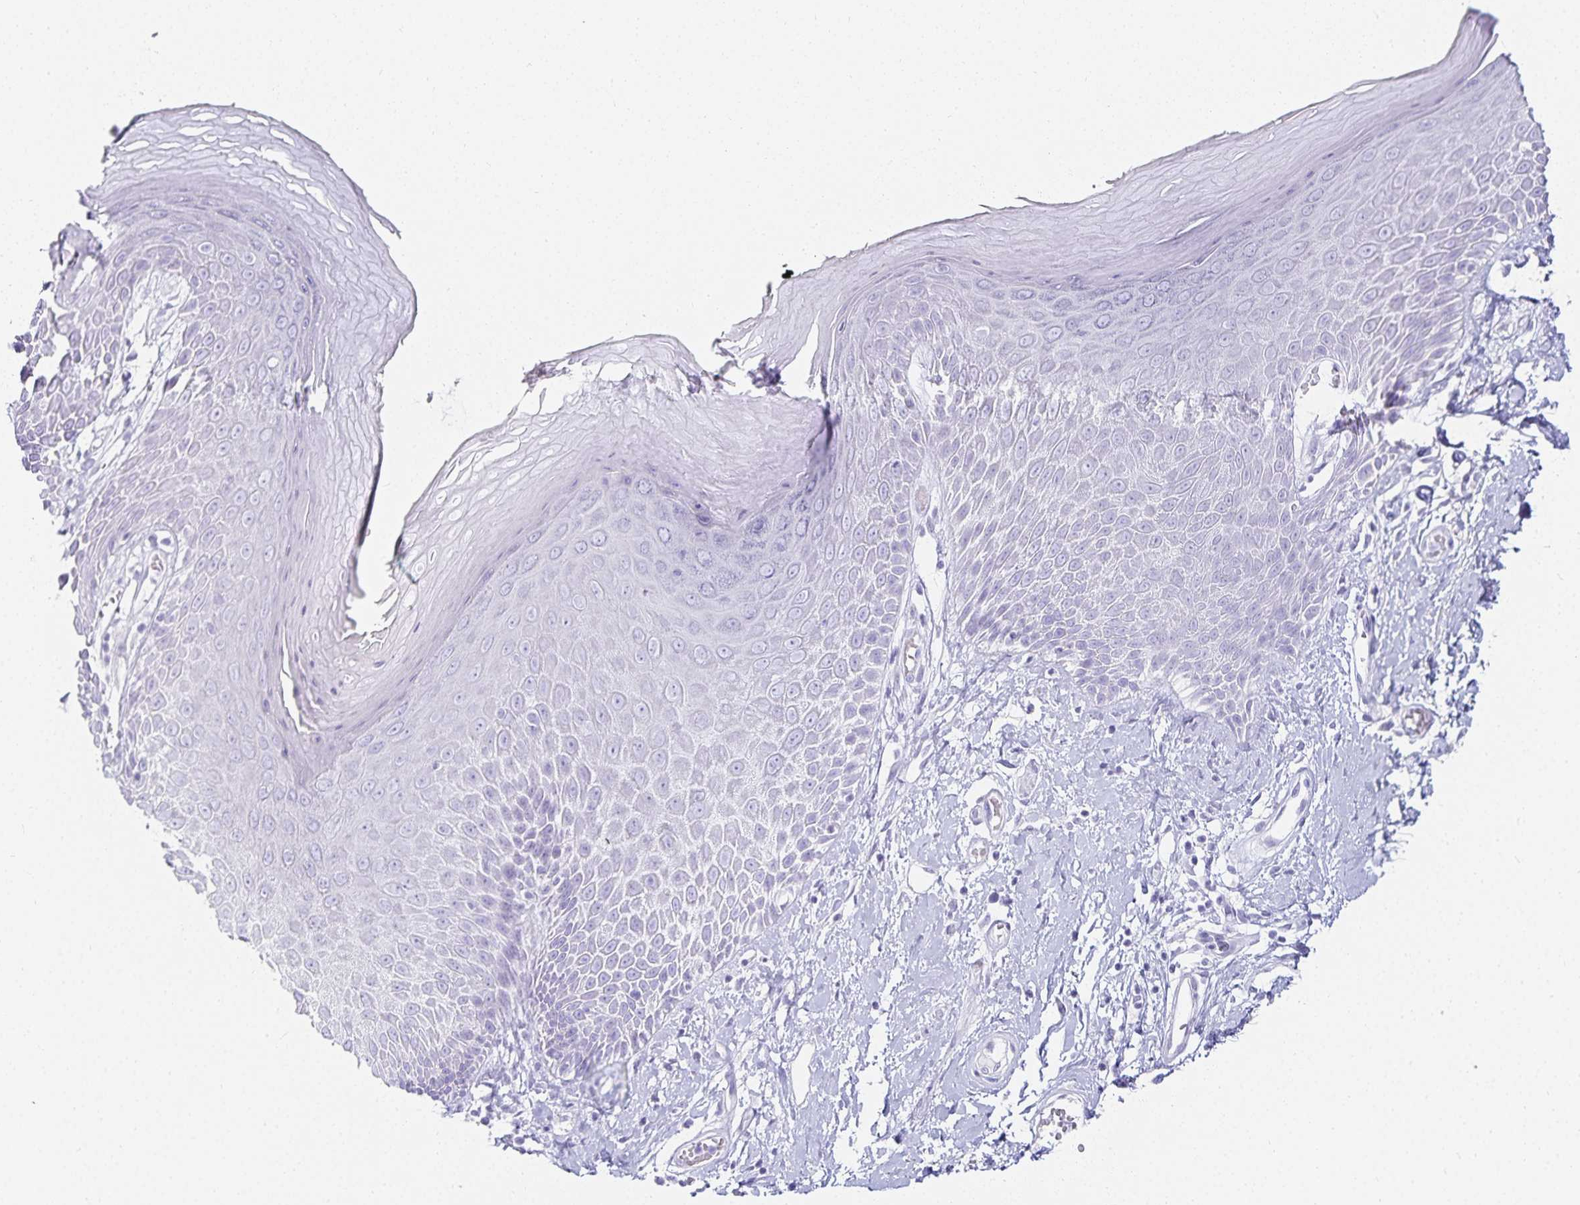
{"staining": {"intensity": "negative", "quantity": "none", "location": "none"}, "tissue": "skin", "cell_type": "Epidermal cells", "image_type": "normal", "snomed": [{"axis": "morphology", "description": "Normal tissue, NOS"}, {"axis": "topography", "description": "Anal"}, {"axis": "topography", "description": "Peripheral nerve tissue"}], "caption": "Immunohistochemical staining of normal human skin shows no significant expression in epidermal cells.", "gene": "GP2", "patient": {"sex": "male", "age": 78}}